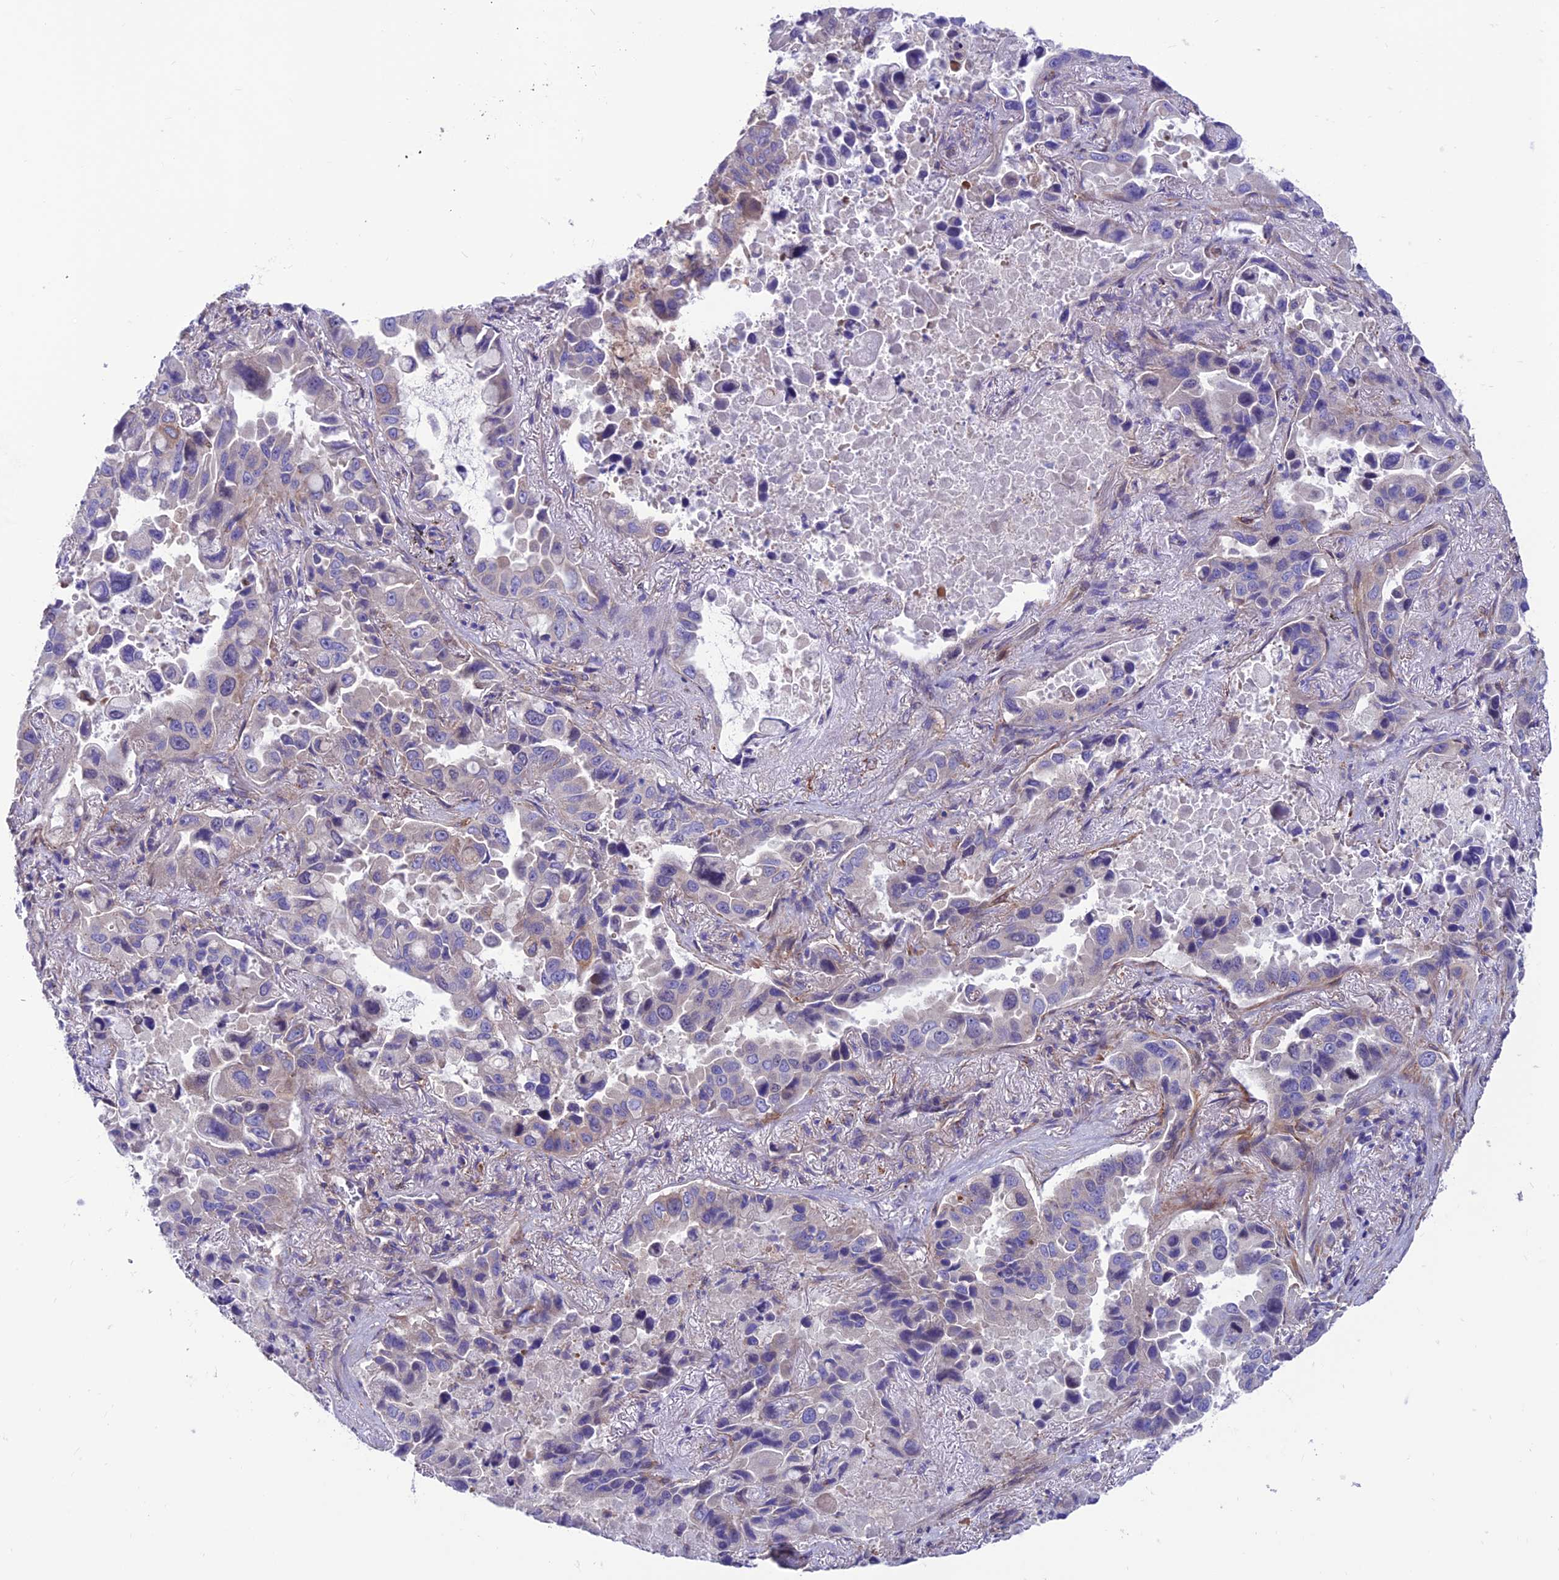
{"staining": {"intensity": "weak", "quantity": "<25%", "location": "cytoplasmic/membranous"}, "tissue": "lung cancer", "cell_type": "Tumor cells", "image_type": "cancer", "snomed": [{"axis": "morphology", "description": "Adenocarcinoma, NOS"}, {"axis": "topography", "description": "Lung"}], "caption": "An image of lung cancer (adenocarcinoma) stained for a protein displays no brown staining in tumor cells.", "gene": "VPS16", "patient": {"sex": "male", "age": 64}}